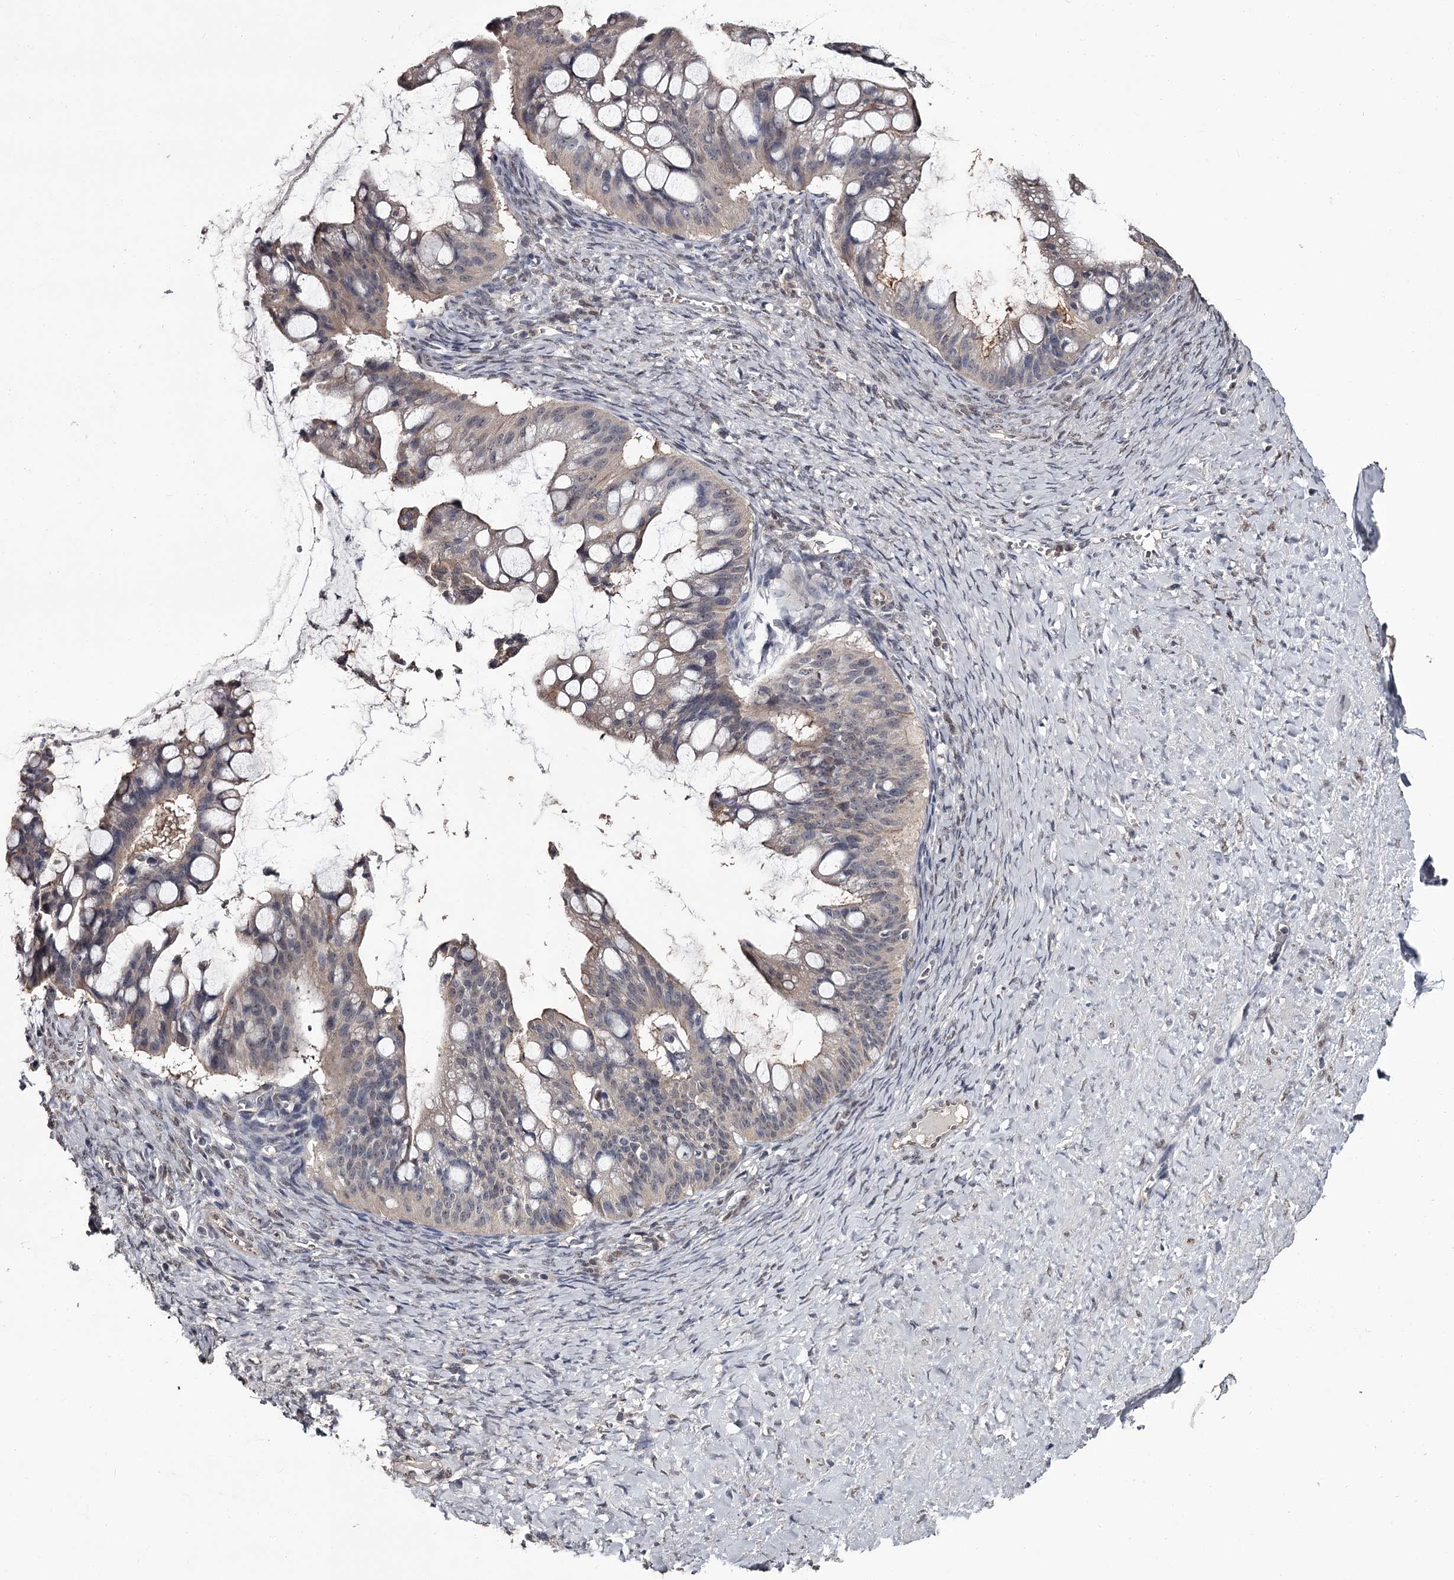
{"staining": {"intensity": "weak", "quantity": "<25%", "location": "cytoplasmic/membranous"}, "tissue": "ovarian cancer", "cell_type": "Tumor cells", "image_type": "cancer", "snomed": [{"axis": "morphology", "description": "Cystadenocarcinoma, mucinous, NOS"}, {"axis": "topography", "description": "Ovary"}], "caption": "Human mucinous cystadenocarcinoma (ovarian) stained for a protein using IHC demonstrates no expression in tumor cells.", "gene": "PRPF40B", "patient": {"sex": "female", "age": 73}}